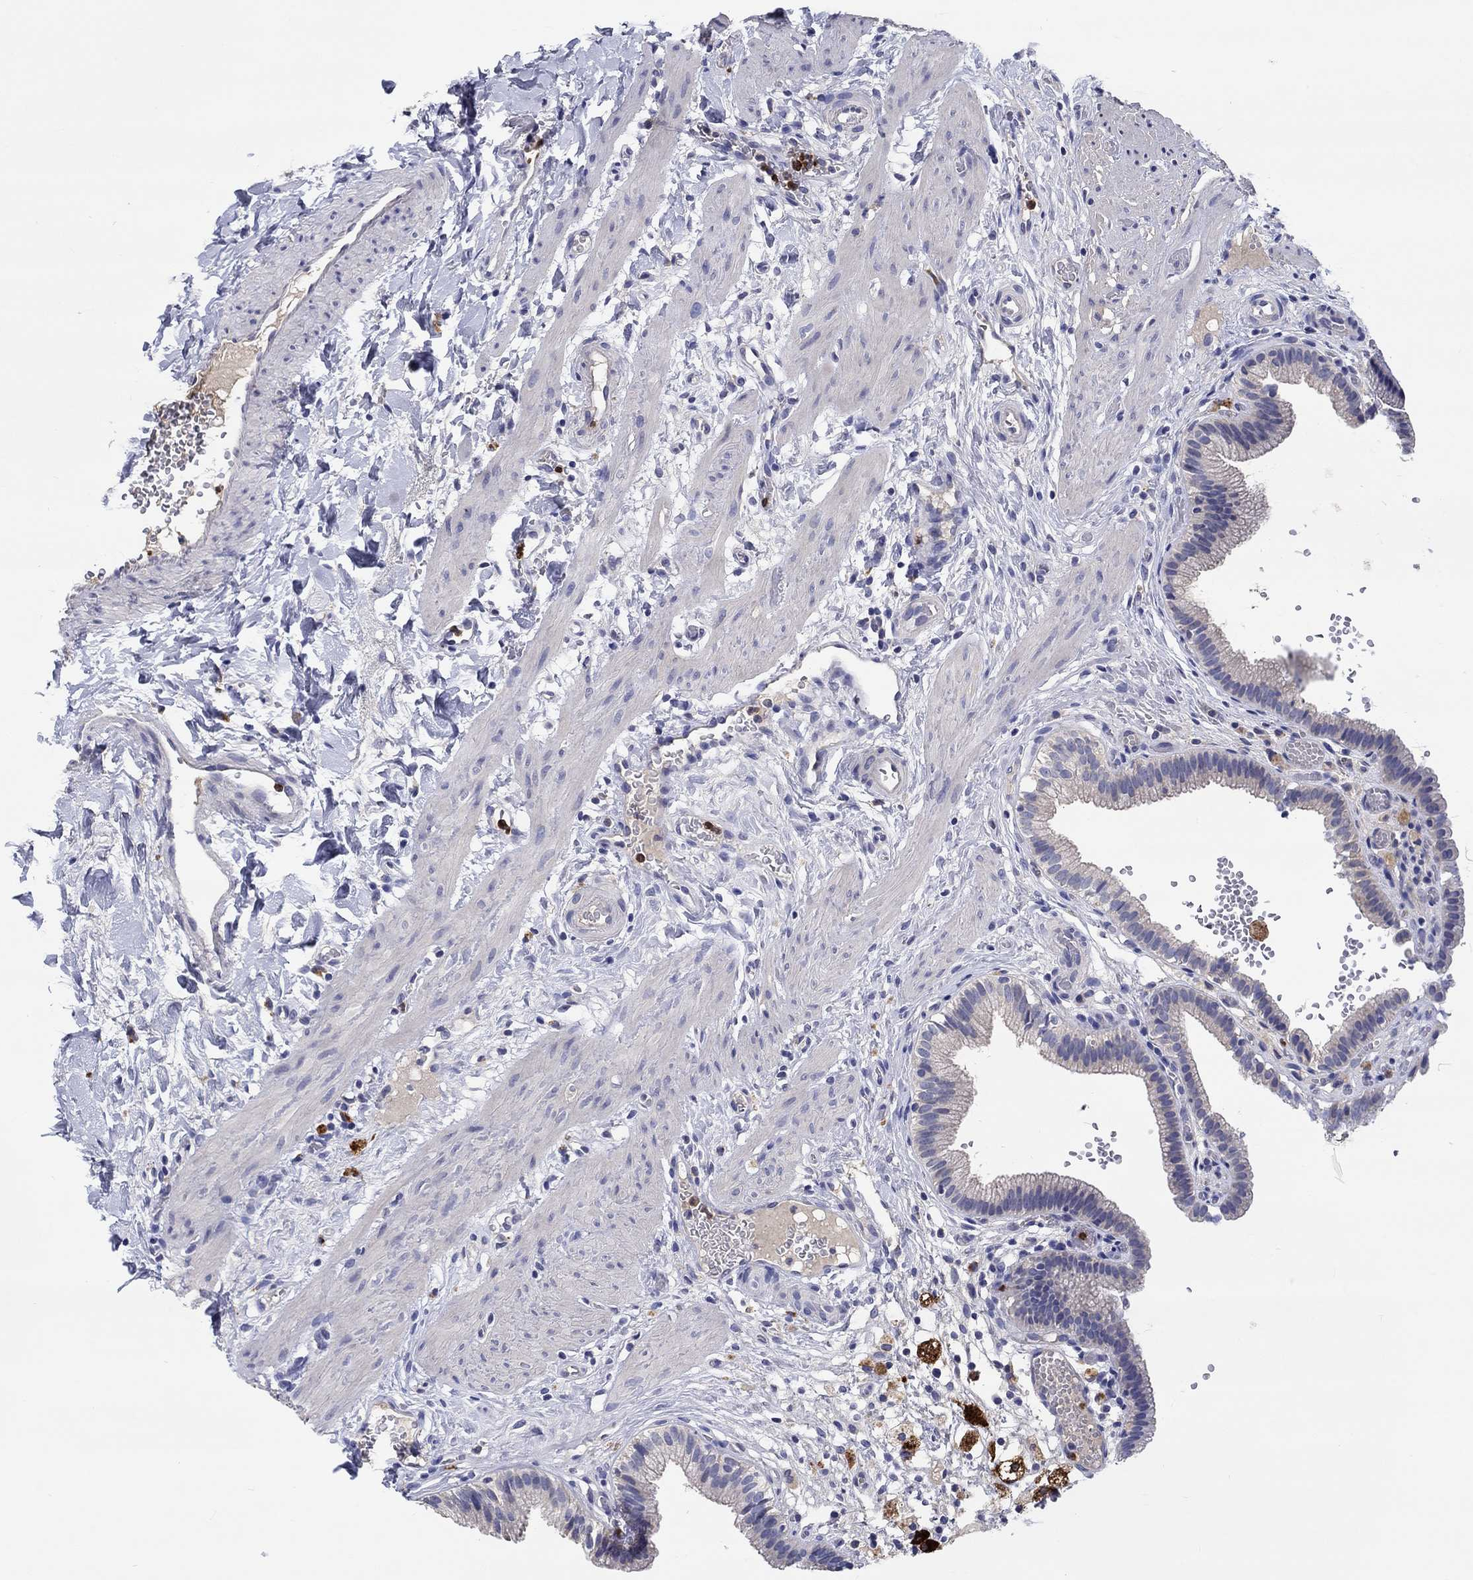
{"staining": {"intensity": "negative", "quantity": "none", "location": "none"}, "tissue": "gallbladder", "cell_type": "Glandular cells", "image_type": "normal", "snomed": [{"axis": "morphology", "description": "Normal tissue, NOS"}, {"axis": "topography", "description": "Gallbladder"}], "caption": "Immunohistochemical staining of unremarkable gallbladder exhibits no significant staining in glandular cells. Nuclei are stained in blue.", "gene": "CHIT1", "patient": {"sex": "female", "age": 24}}